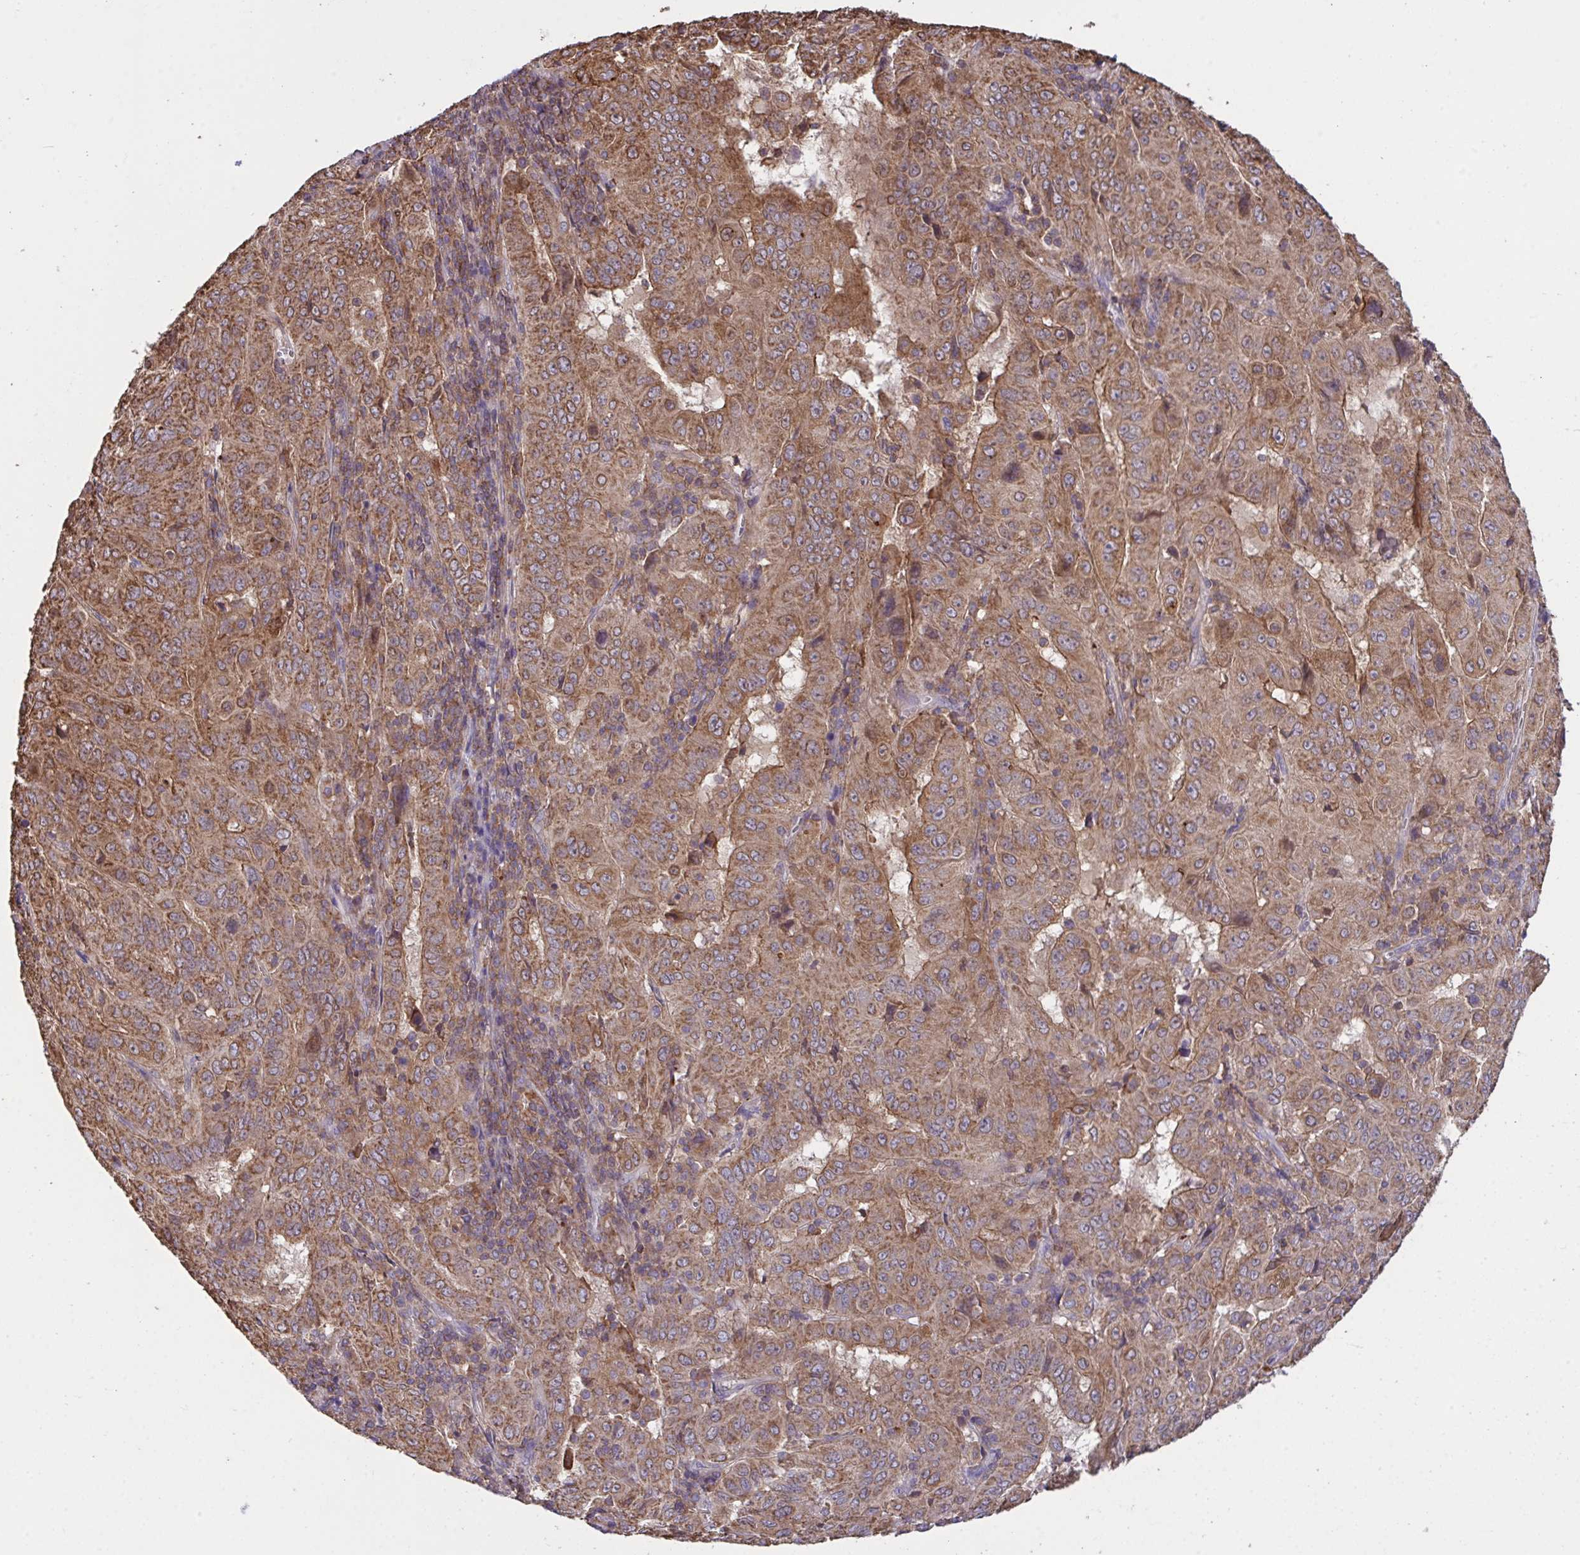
{"staining": {"intensity": "moderate", "quantity": ">75%", "location": "cytoplasmic/membranous"}, "tissue": "pancreatic cancer", "cell_type": "Tumor cells", "image_type": "cancer", "snomed": [{"axis": "morphology", "description": "Adenocarcinoma, NOS"}, {"axis": "topography", "description": "Pancreas"}], "caption": "Immunohistochemical staining of pancreatic cancer exhibits medium levels of moderate cytoplasmic/membranous protein staining in approximately >75% of tumor cells.", "gene": "PPM1H", "patient": {"sex": "male", "age": 63}}